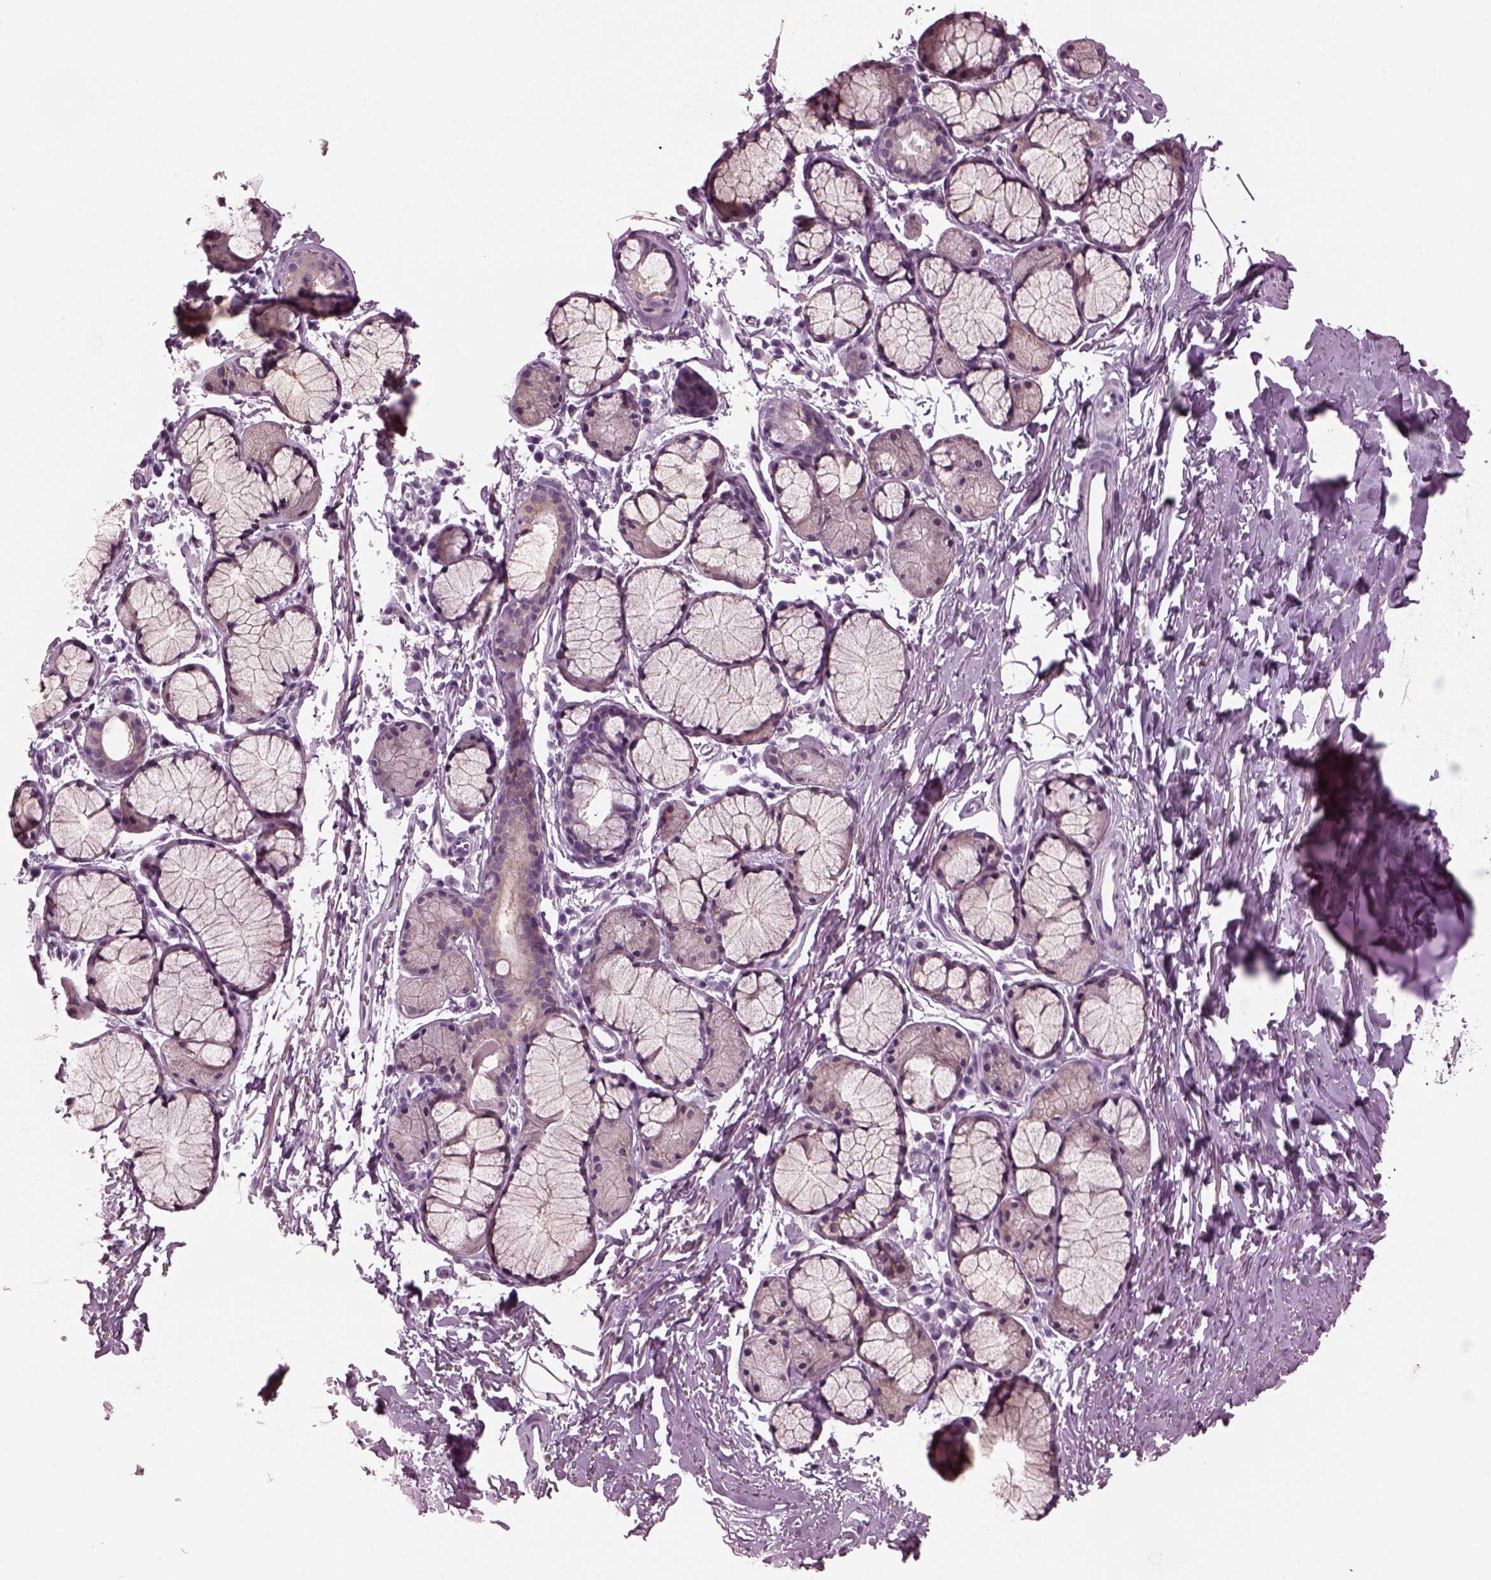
{"staining": {"intensity": "negative", "quantity": "none", "location": "none"}, "tissue": "adipose tissue", "cell_type": "Adipocytes", "image_type": "normal", "snomed": [{"axis": "morphology", "description": "Normal tissue, NOS"}, {"axis": "topography", "description": "Cartilage tissue"}, {"axis": "topography", "description": "Bronchus"}], "caption": "Immunohistochemical staining of normal human adipose tissue exhibits no significant positivity in adipocytes. (DAB (3,3'-diaminobenzidine) IHC, high magnification).", "gene": "SHTN1", "patient": {"sex": "female", "age": 79}}